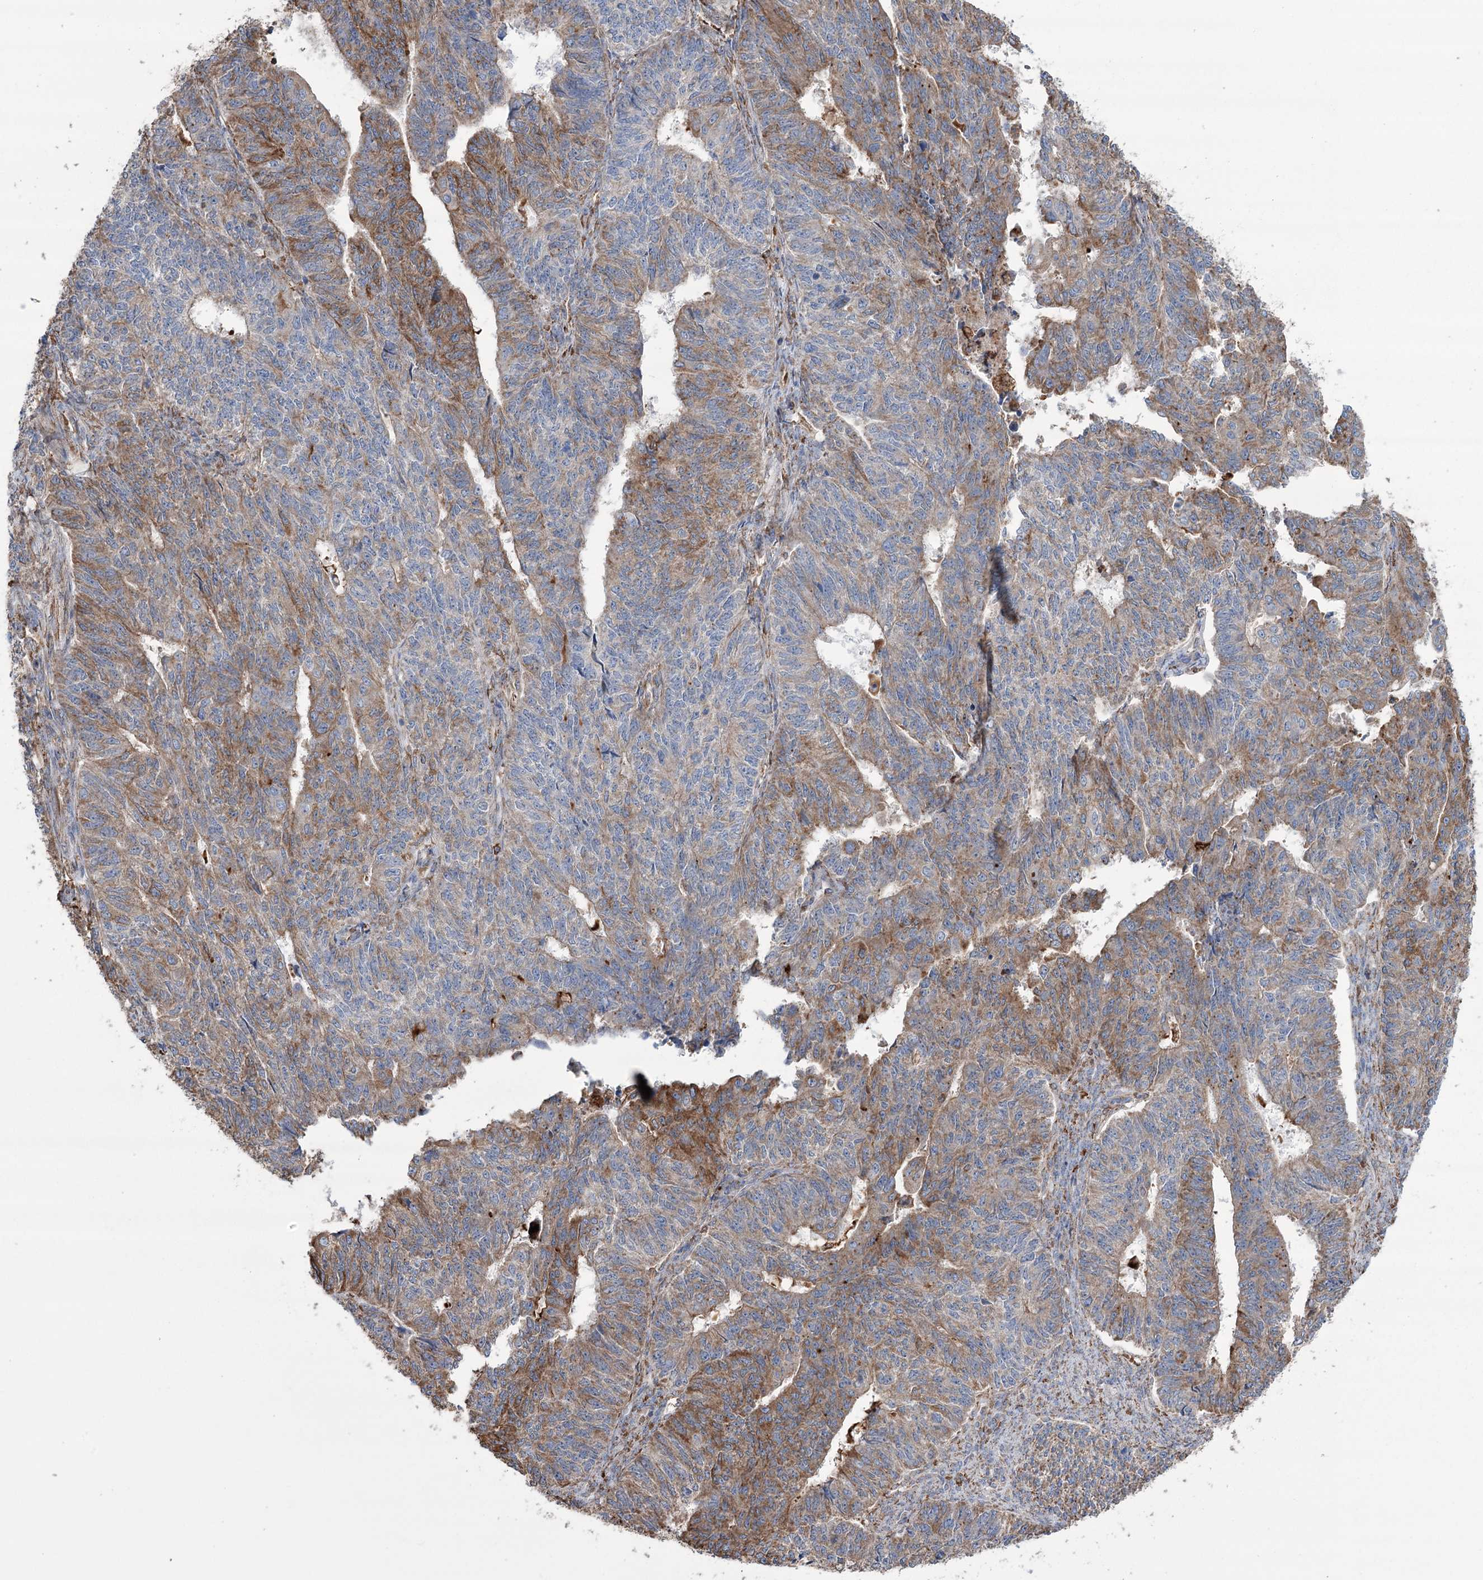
{"staining": {"intensity": "moderate", "quantity": "25%-75%", "location": "cytoplasmic/membranous"}, "tissue": "endometrial cancer", "cell_type": "Tumor cells", "image_type": "cancer", "snomed": [{"axis": "morphology", "description": "Adenocarcinoma, NOS"}, {"axis": "topography", "description": "Endometrium"}], "caption": "This is a histology image of immunohistochemistry staining of endometrial adenocarcinoma, which shows moderate expression in the cytoplasmic/membranous of tumor cells.", "gene": "TRIM71", "patient": {"sex": "female", "age": 32}}